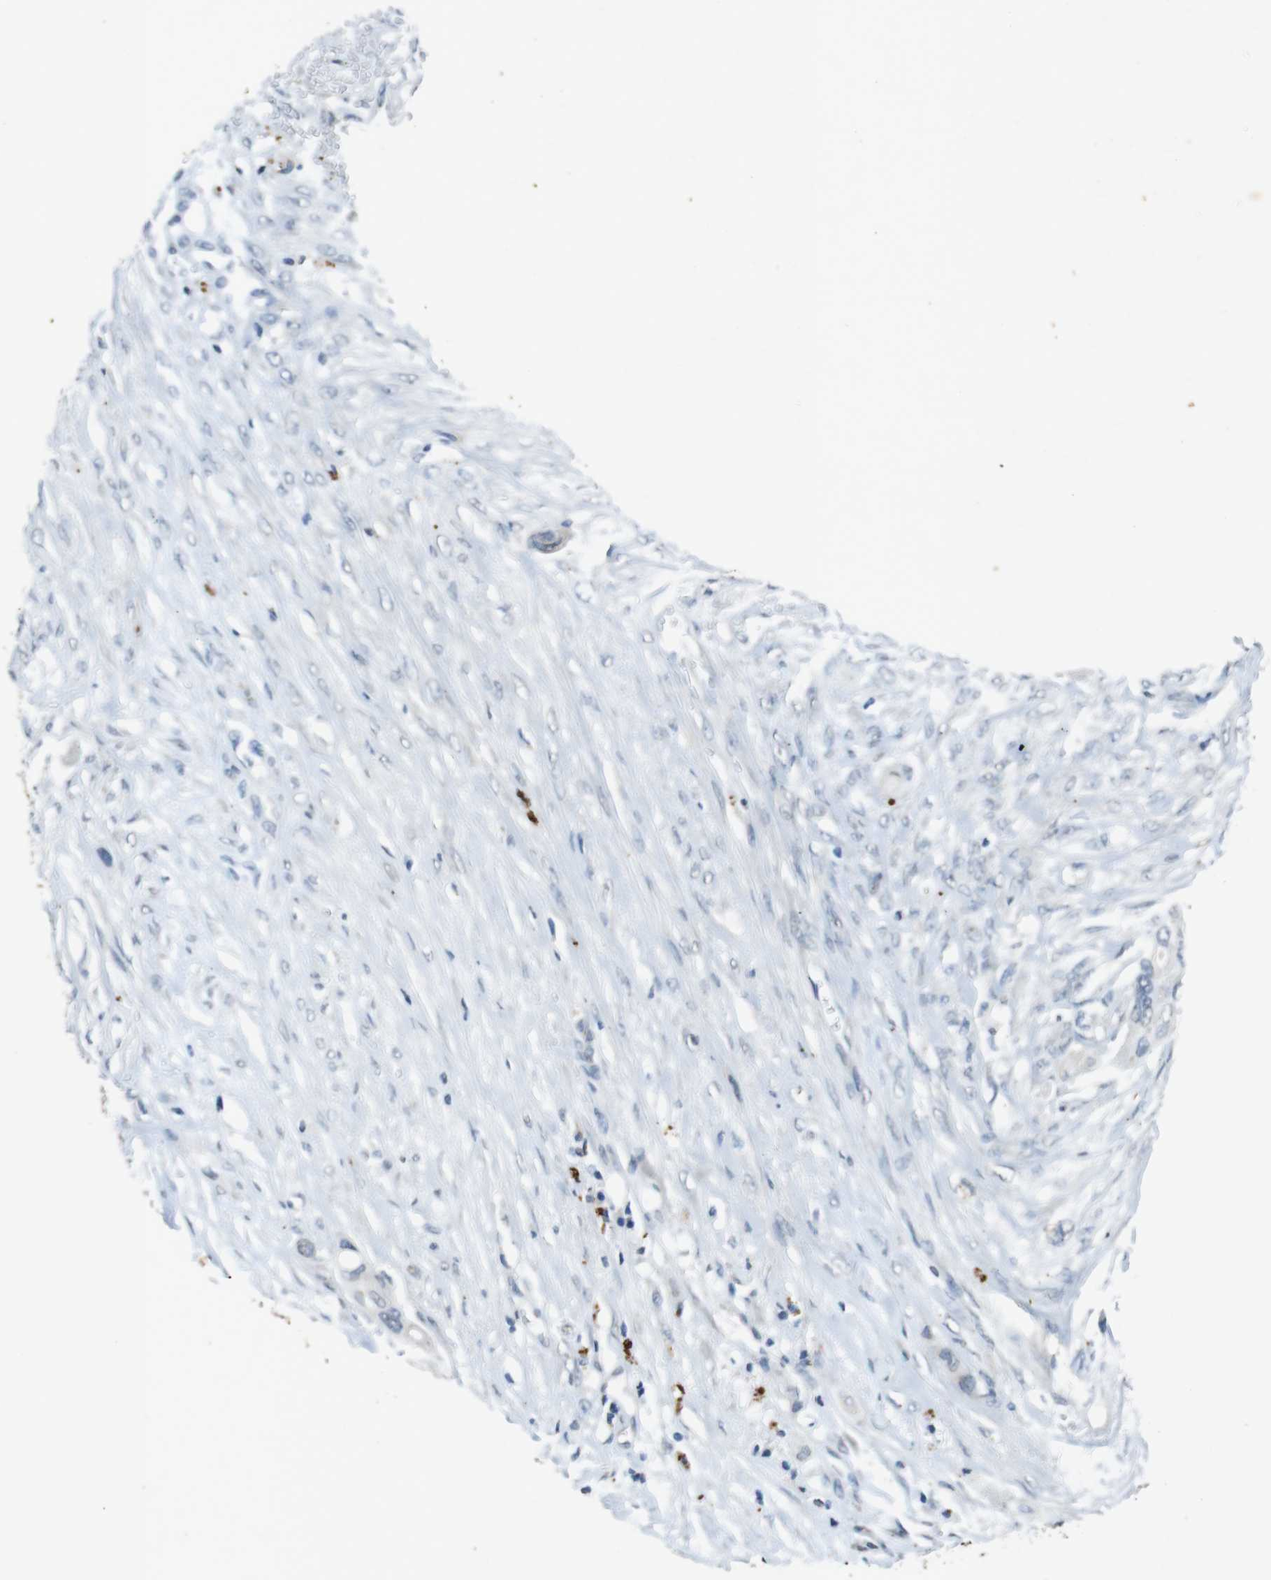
{"staining": {"intensity": "negative", "quantity": "none", "location": "none"}, "tissue": "colorectal cancer", "cell_type": "Tumor cells", "image_type": "cancer", "snomed": [{"axis": "morphology", "description": "Adenocarcinoma, NOS"}, {"axis": "topography", "description": "Colon"}], "caption": "Colorectal cancer (adenocarcinoma) was stained to show a protein in brown. There is no significant expression in tumor cells.", "gene": "STBD1", "patient": {"sex": "female", "age": 57}}